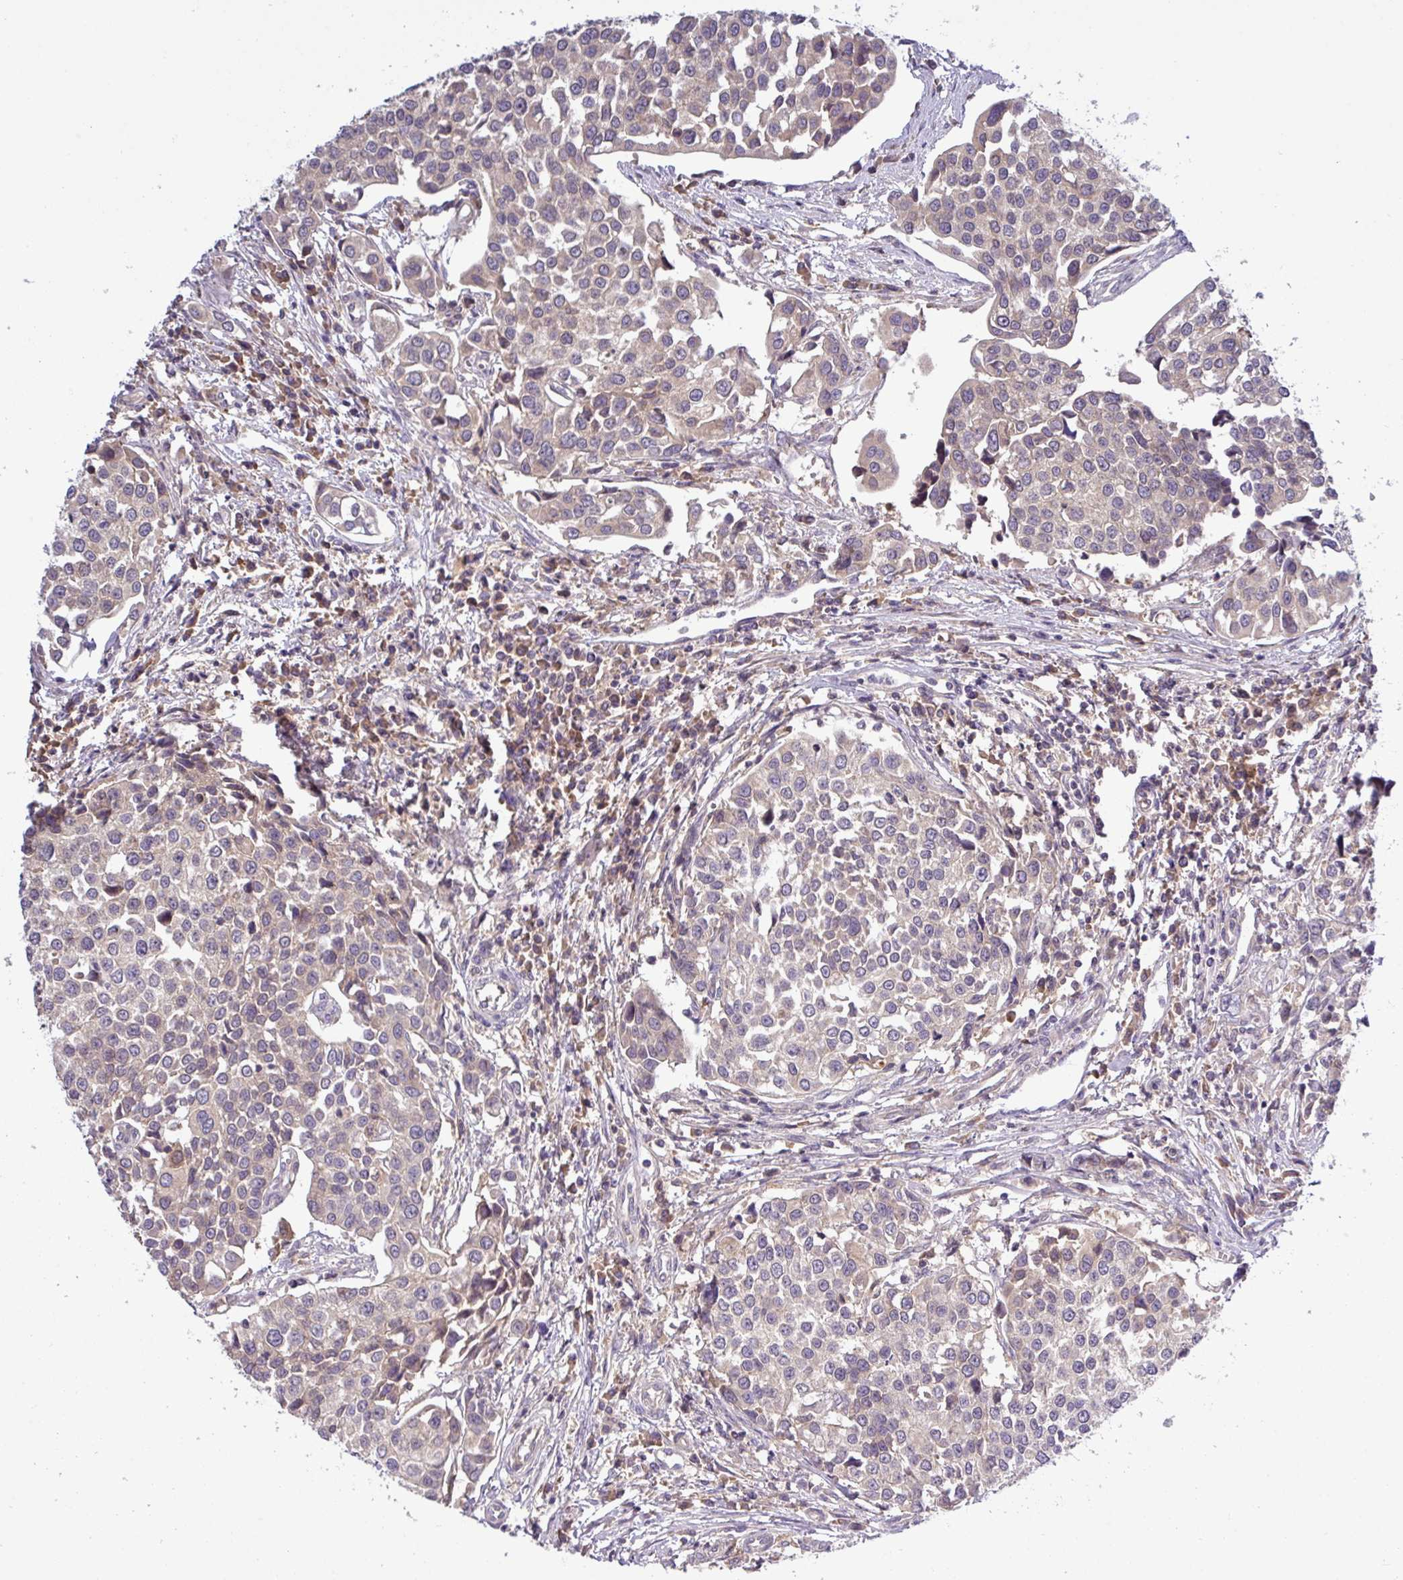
{"staining": {"intensity": "weak", "quantity": "<25%", "location": "cytoplasmic/membranous"}, "tissue": "urothelial cancer", "cell_type": "Tumor cells", "image_type": "cancer", "snomed": [{"axis": "morphology", "description": "Urothelial carcinoma, Low grade"}, {"axis": "topography", "description": "Urinary bladder"}], "caption": "This photomicrograph is of low-grade urothelial carcinoma stained with immunohistochemistry (IHC) to label a protein in brown with the nuclei are counter-stained blue. There is no staining in tumor cells. (DAB (3,3'-diaminobenzidine) IHC, high magnification).", "gene": "TMEM62", "patient": {"sex": "female", "age": 78}}